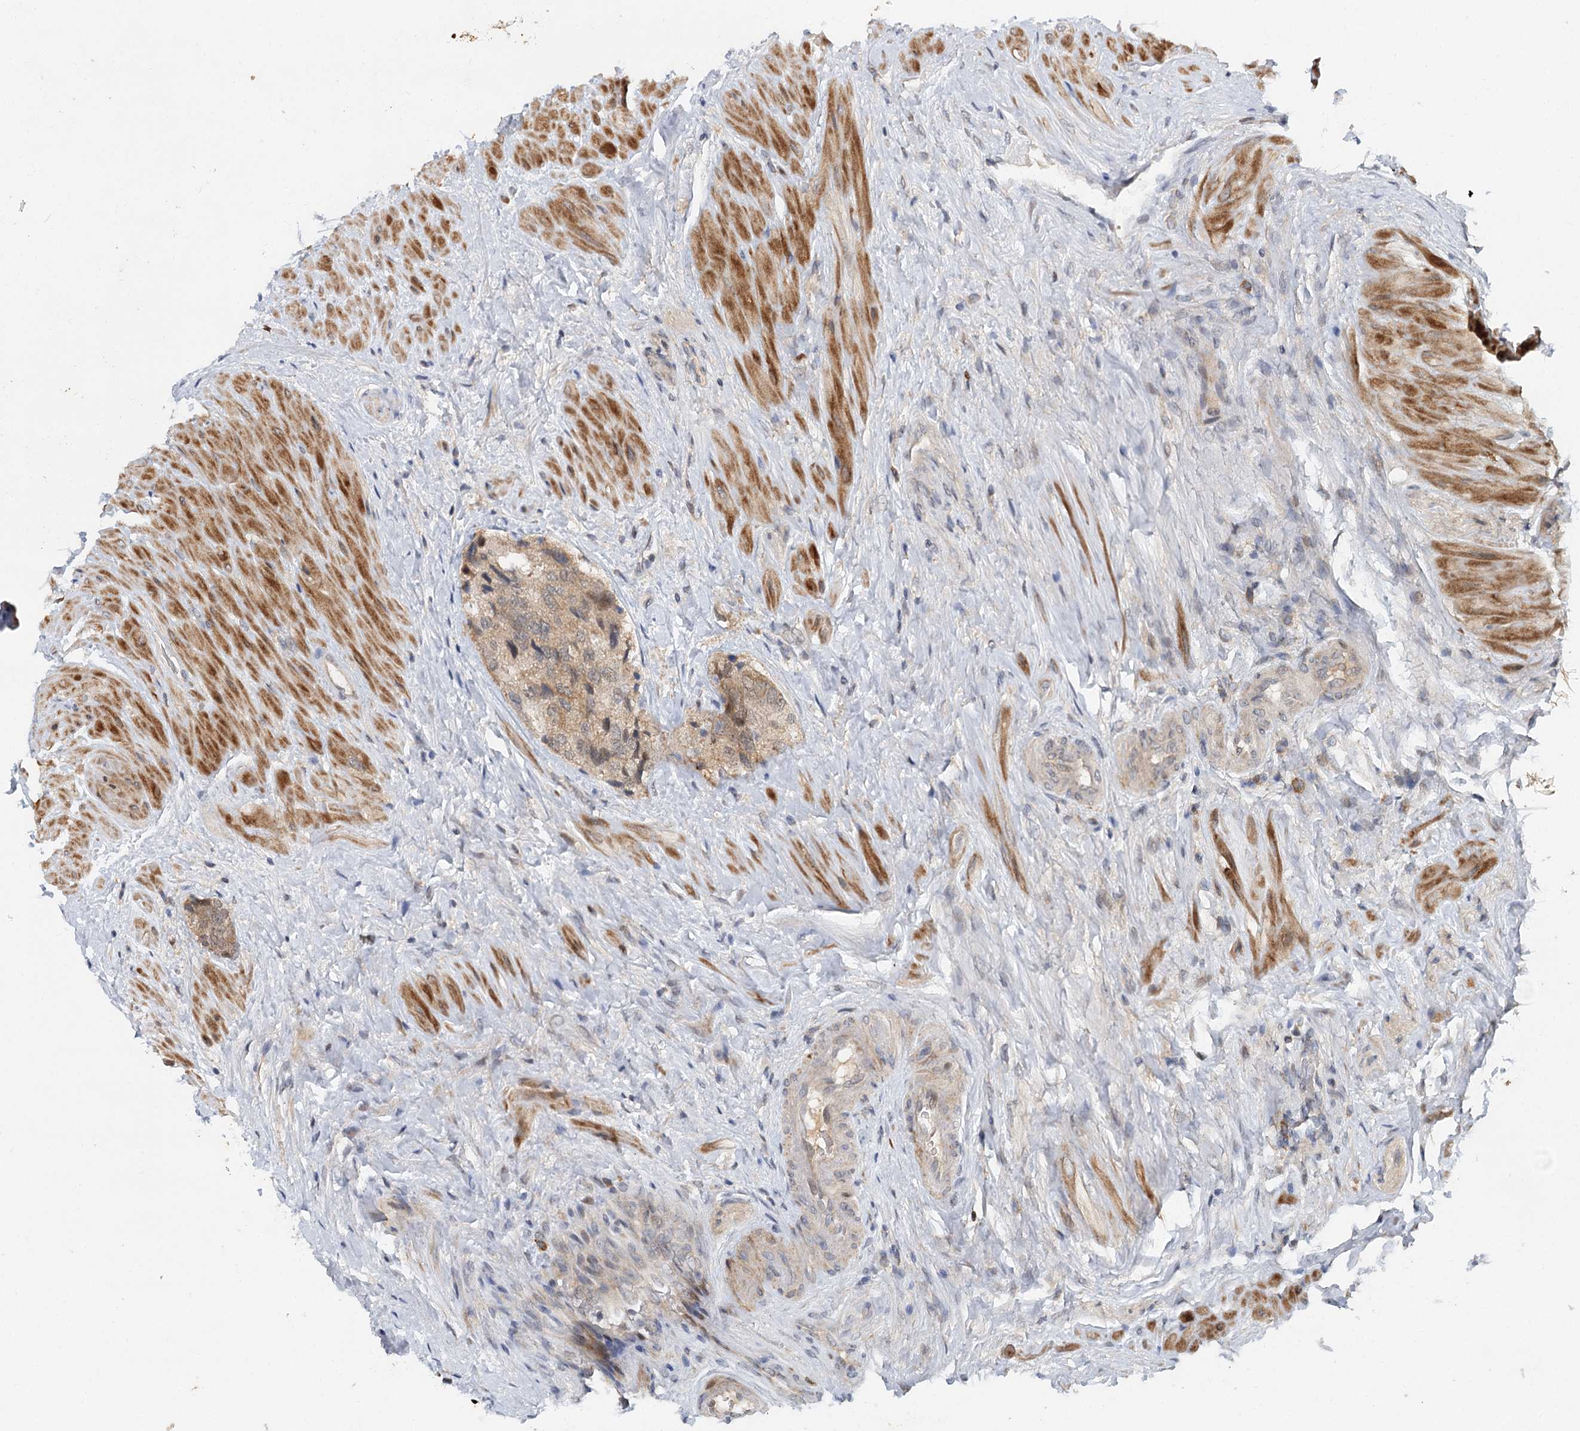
{"staining": {"intensity": "moderate", "quantity": ">75%", "location": "cytoplasmic/membranous"}, "tissue": "prostate cancer", "cell_type": "Tumor cells", "image_type": "cancer", "snomed": [{"axis": "morphology", "description": "Adenocarcinoma, High grade"}, {"axis": "topography", "description": "Prostate"}], "caption": "Moderate cytoplasmic/membranous expression for a protein is identified in about >75% of tumor cells of high-grade adenocarcinoma (prostate) using immunohistochemistry.", "gene": "AP3B1", "patient": {"sex": "male", "age": 65}}